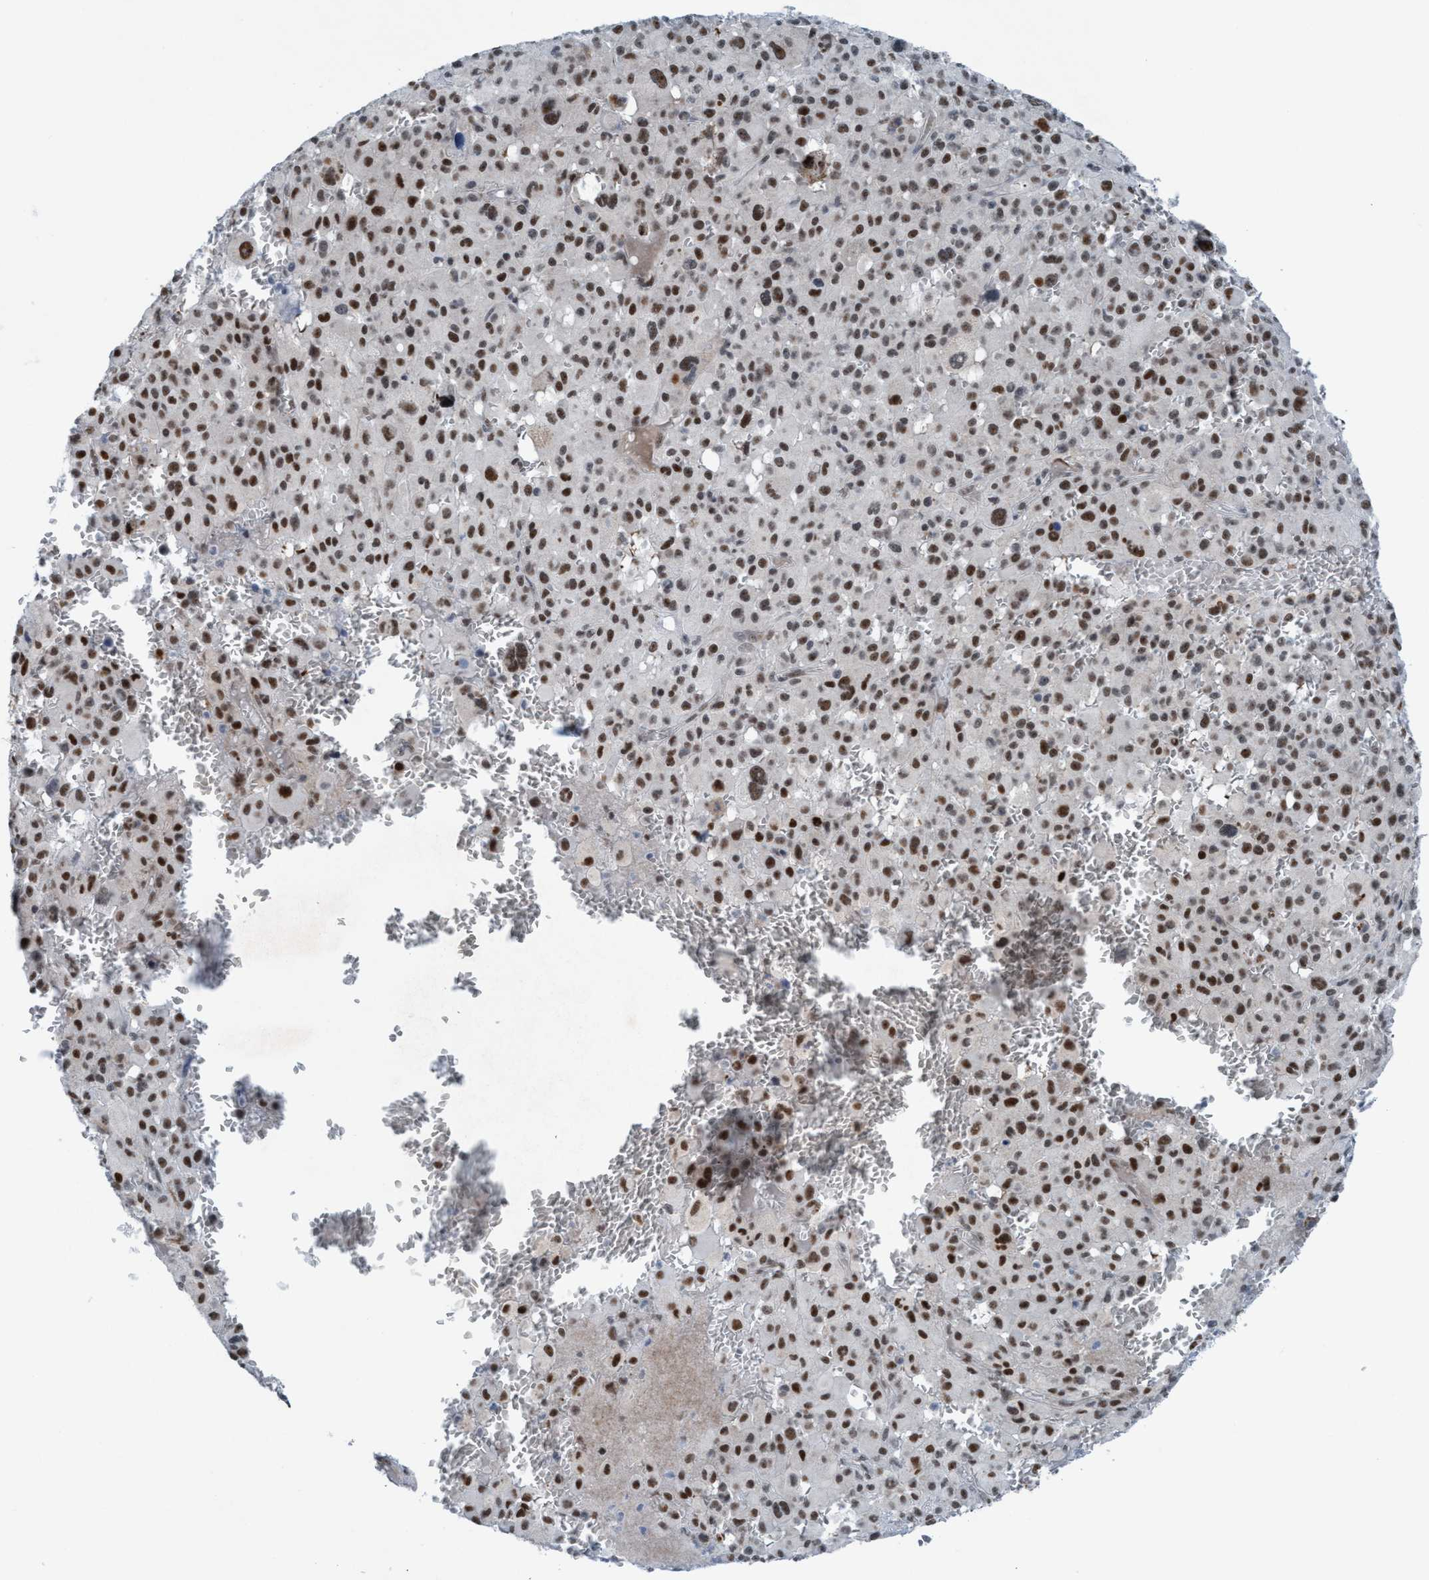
{"staining": {"intensity": "strong", "quantity": ">75%", "location": "nuclear"}, "tissue": "melanoma", "cell_type": "Tumor cells", "image_type": "cancer", "snomed": [{"axis": "morphology", "description": "Malignant melanoma, Metastatic site"}, {"axis": "topography", "description": "Skin"}], "caption": "DAB (3,3'-diaminobenzidine) immunohistochemical staining of human malignant melanoma (metastatic site) demonstrates strong nuclear protein positivity in about >75% of tumor cells.", "gene": "CWC27", "patient": {"sex": "female", "age": 74}}